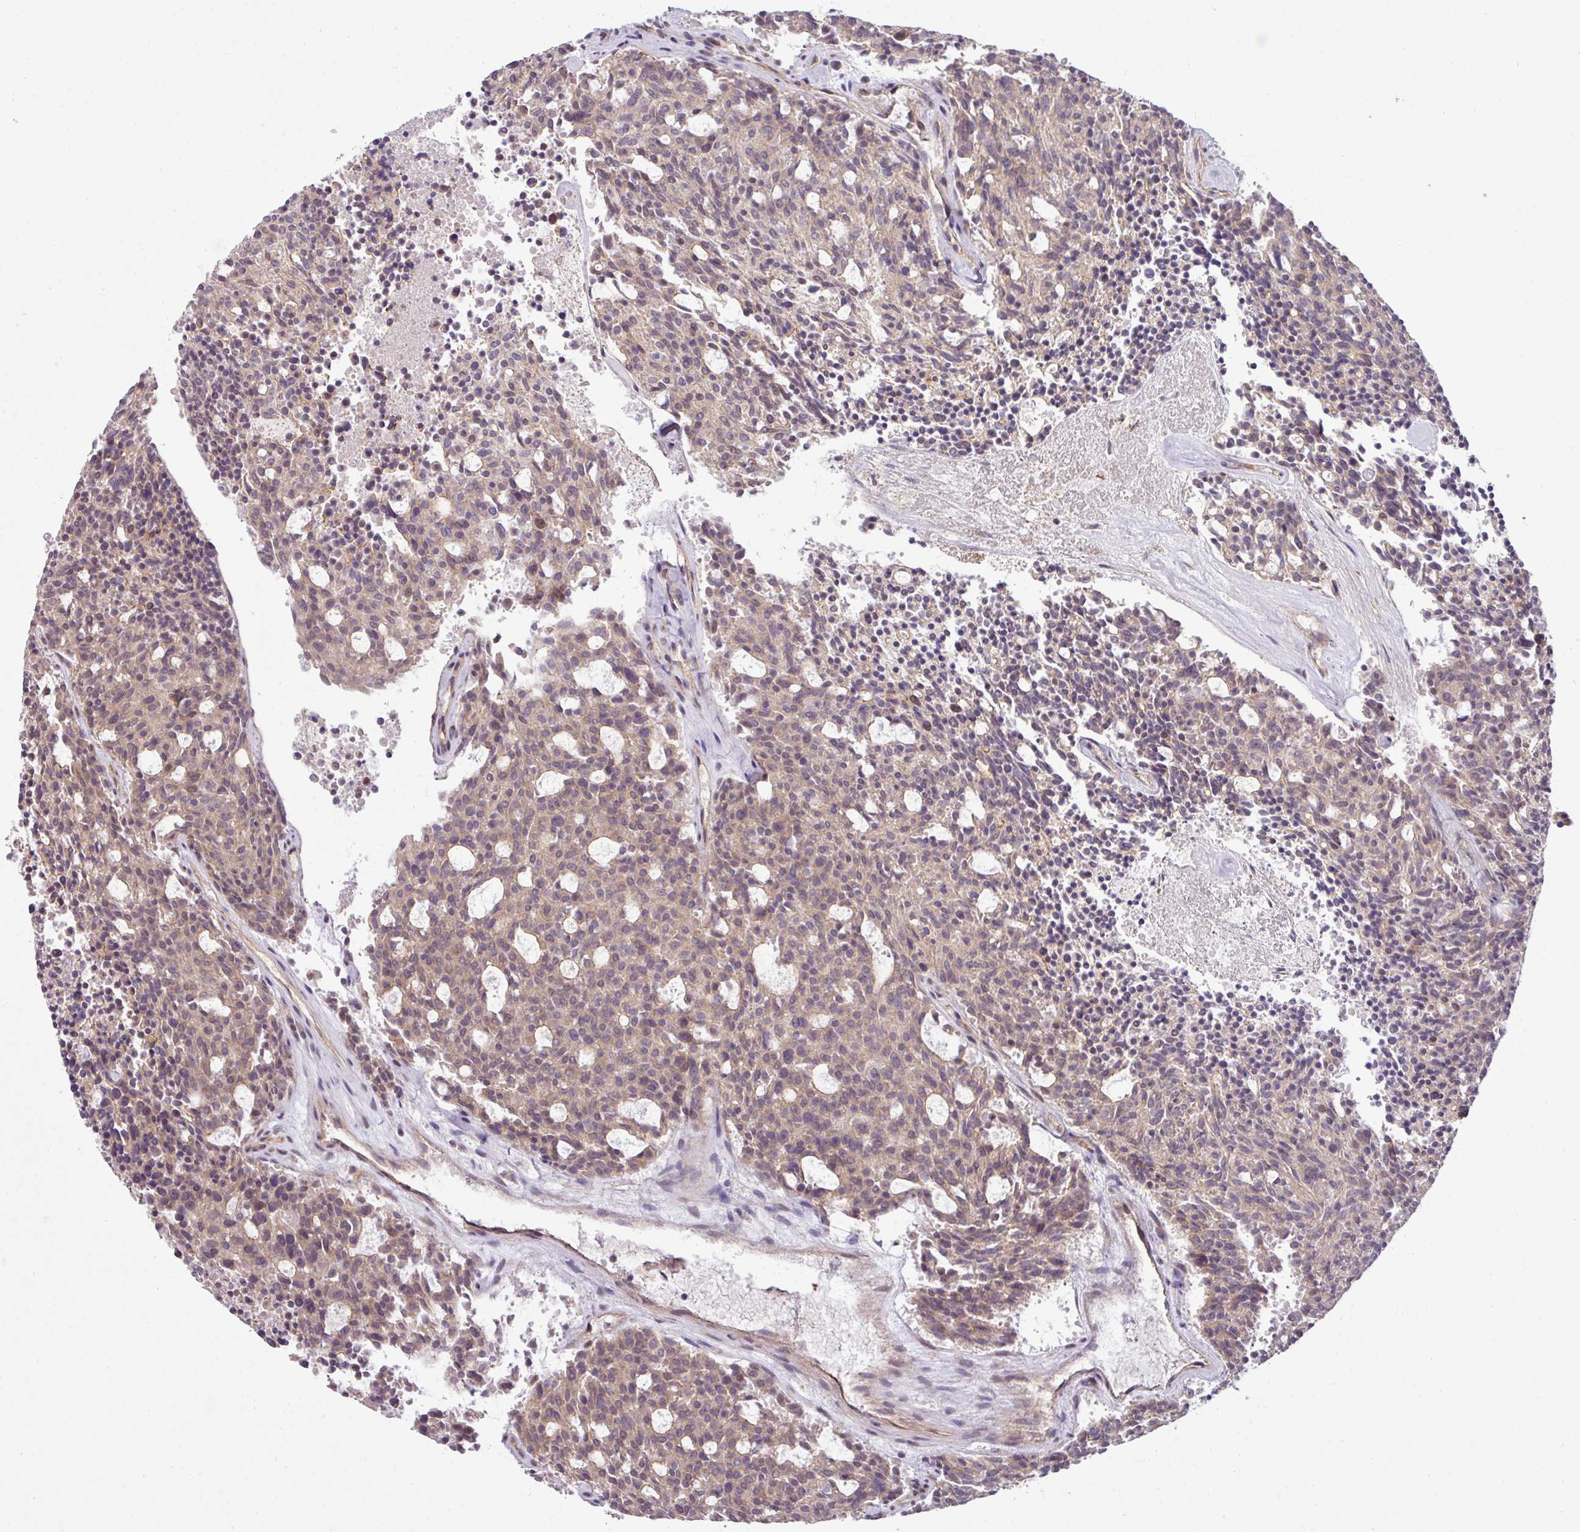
{"staining": {"intensity": "weak", "quantity": "25%-75%", "location": "cytoplasmic/membranous,nuclear"}, "tissue": "carcinoid", "cell_type": "Tumor cells", "image_type": "cancer", "snomed": [{"axis": "morphology", "description": "Carcinoid, malignant, NOS"}, {"axis": "topography", "description": "Pancreas"}], "caption": "IHC histopathology image of neoplastic tissue: human carcinoid (malignant) stained using IHC exhibits low levels of weak protein expression localized specifically in the cytoplasmic/membranous and nuclear of tumor cells, appearing as a cytoplasmic/membranous and nuclear brown color.", "gene": "TIMMDC1", "patient": {"sex": "female", "age": 54}}